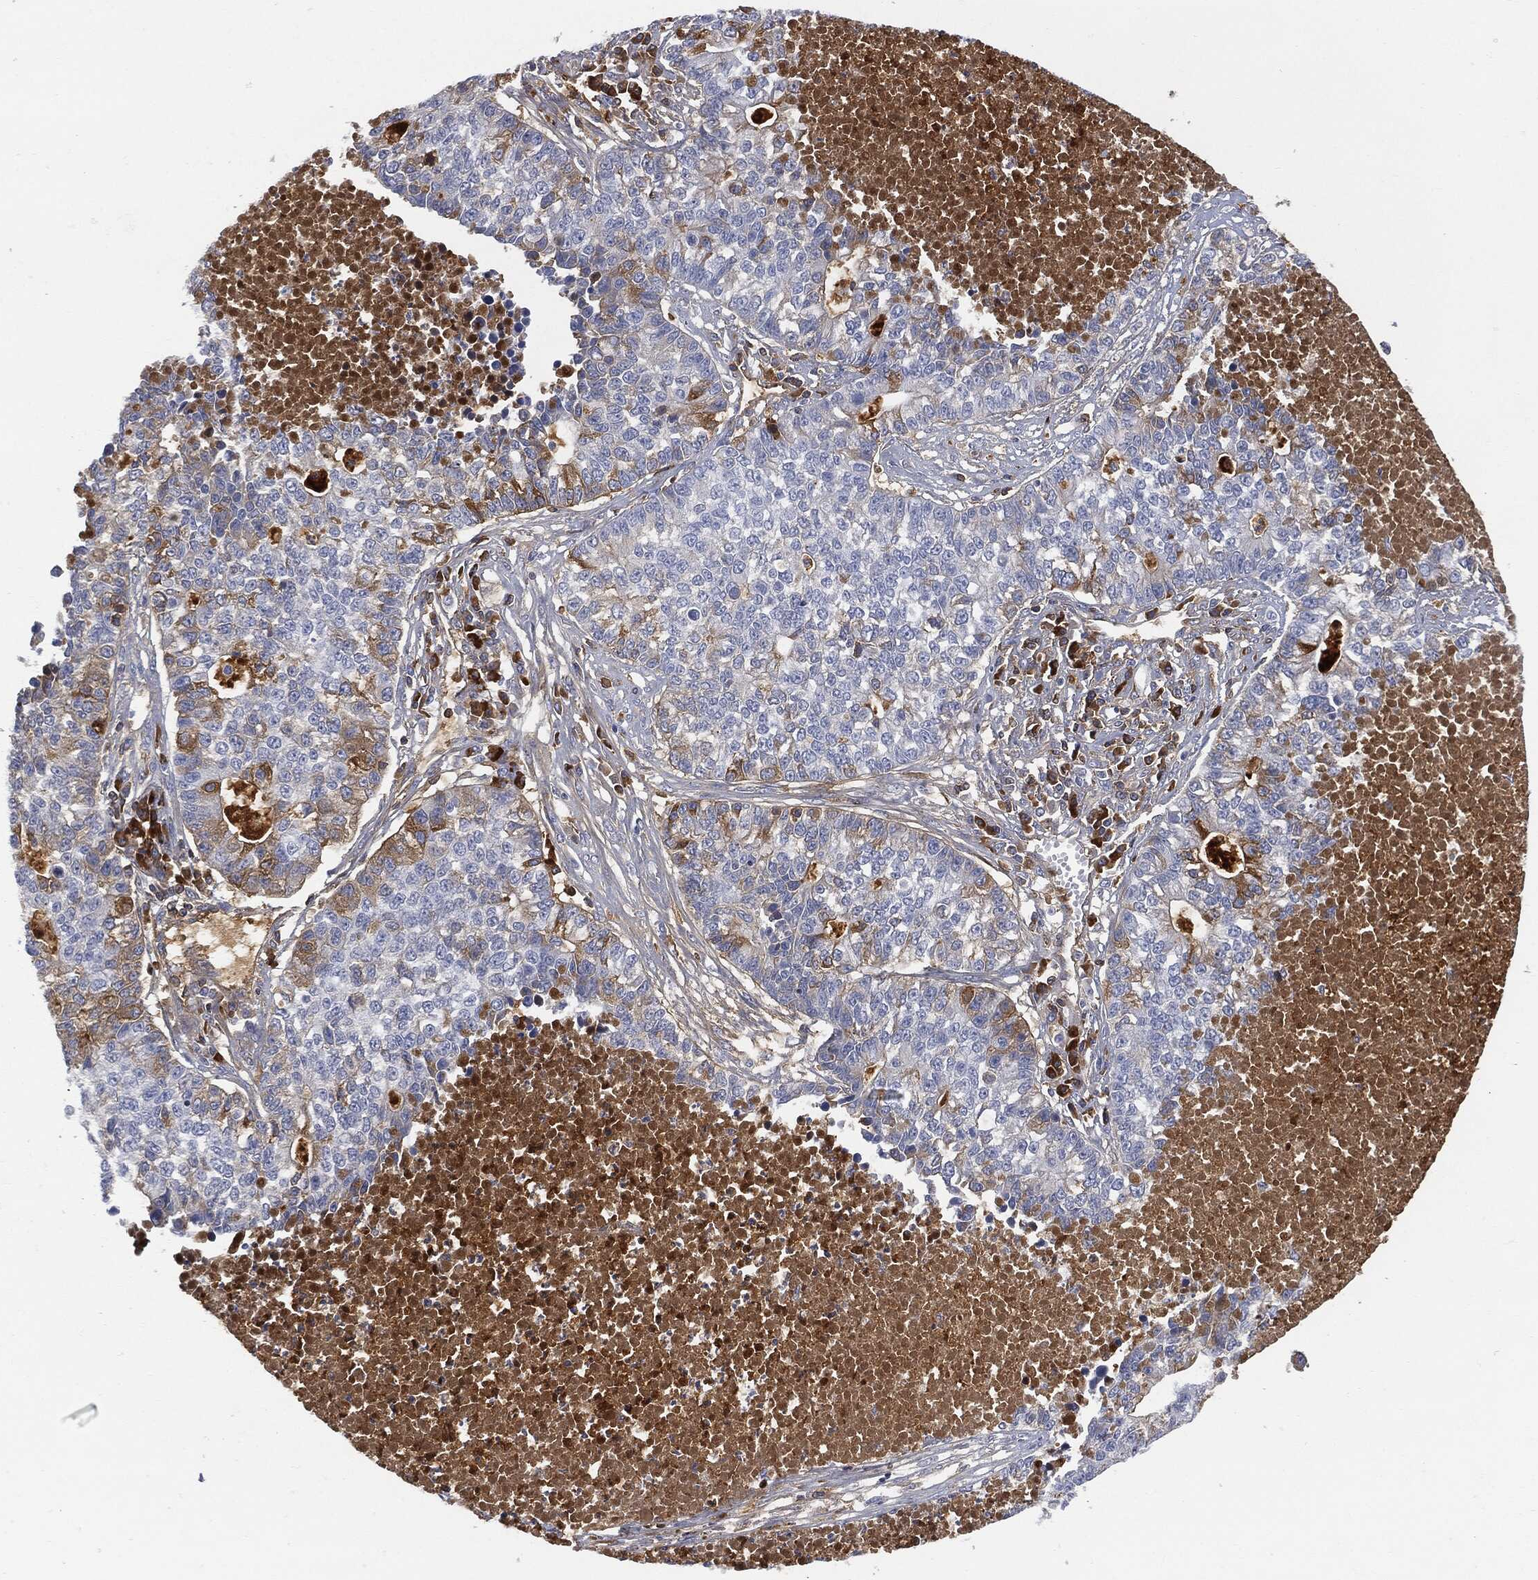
{"staining": {"intensity": "moderate", "quantity": "<25%", "location": "cytoplasmic/membranous"}, "tissue": "lung cancer", "cell_type": "Tumor cells", "image_type": "cancer", "snomed": [{"axis": "morphology", "description": "Adenocarcinoma, NOS"}, {"axis": "topography", "description": "Lung"}], "caption": "Immunohistochemical staining of lung adenocarcinoma demonstrates moderate cytoplasmic/membranous protein positivity in about <25% of tumor cells. Nuclei are stained in blue.", "gene": "BTK", "patient": {"sex": "male", "age": 57}}